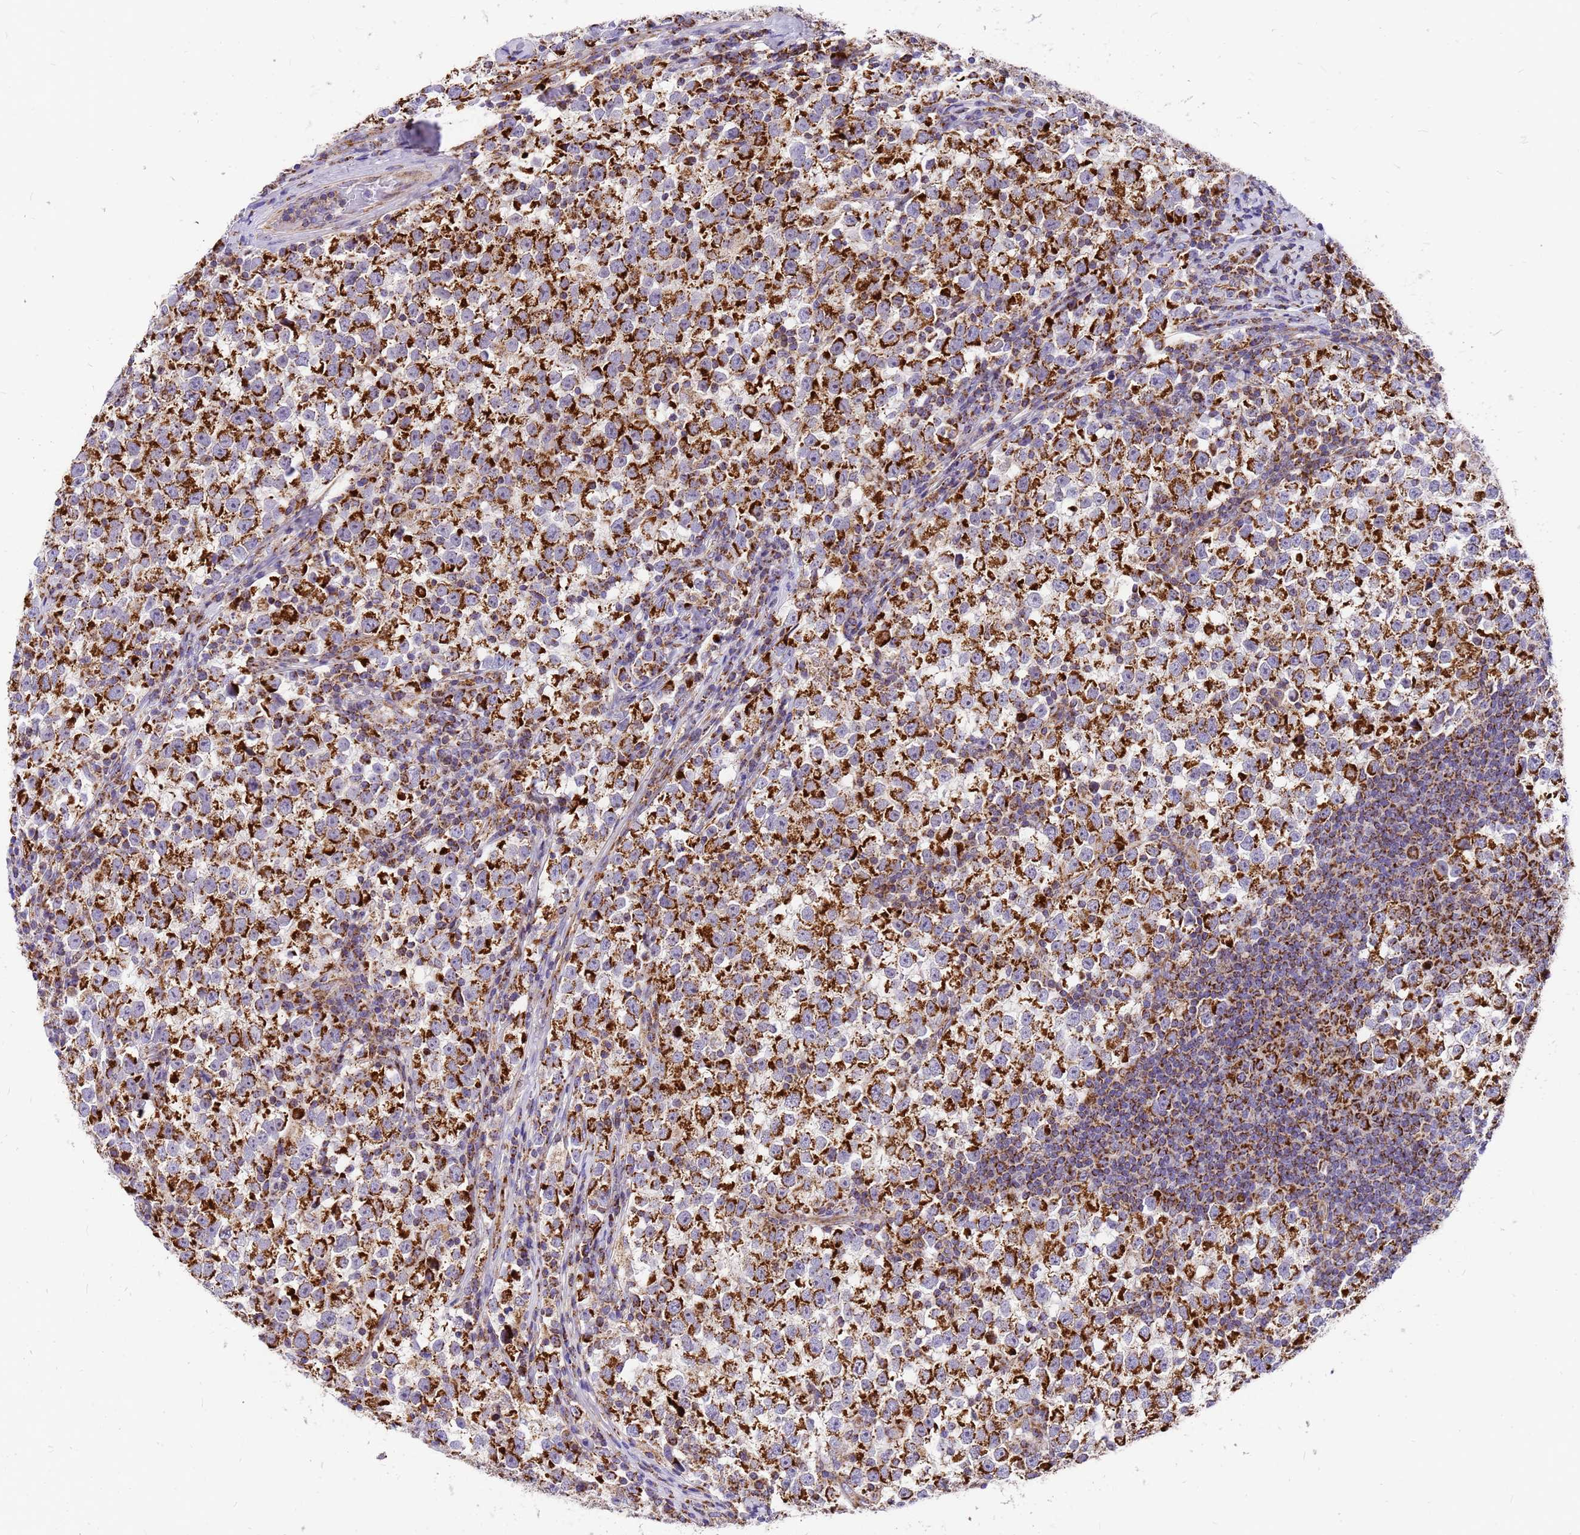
{"staining": {"intensity": "strong", "quantity": ">75%", "location": "cytoplasmic/membranous"}, "tissue": "testis cancer", "cell_type": "Tumor cells", "image_type": "cancer", "snomed": [{"axis": "morphology", "description": "Normal tissue, NOS"}, {"axis": "morphology", "description": "Seminoma, NOS"}, {"axis": "topography", "description": "Testis"}], "caption": "DAB (3,3'-diaminobenzidine) immunohistochemical staining of testis cancer (seminoma) shows strong cytoplasmic/membranous protein staining in about >75% of tumor cells.", "gene": "MRPS26", "patient": {"sex": "male", "age": 43}}